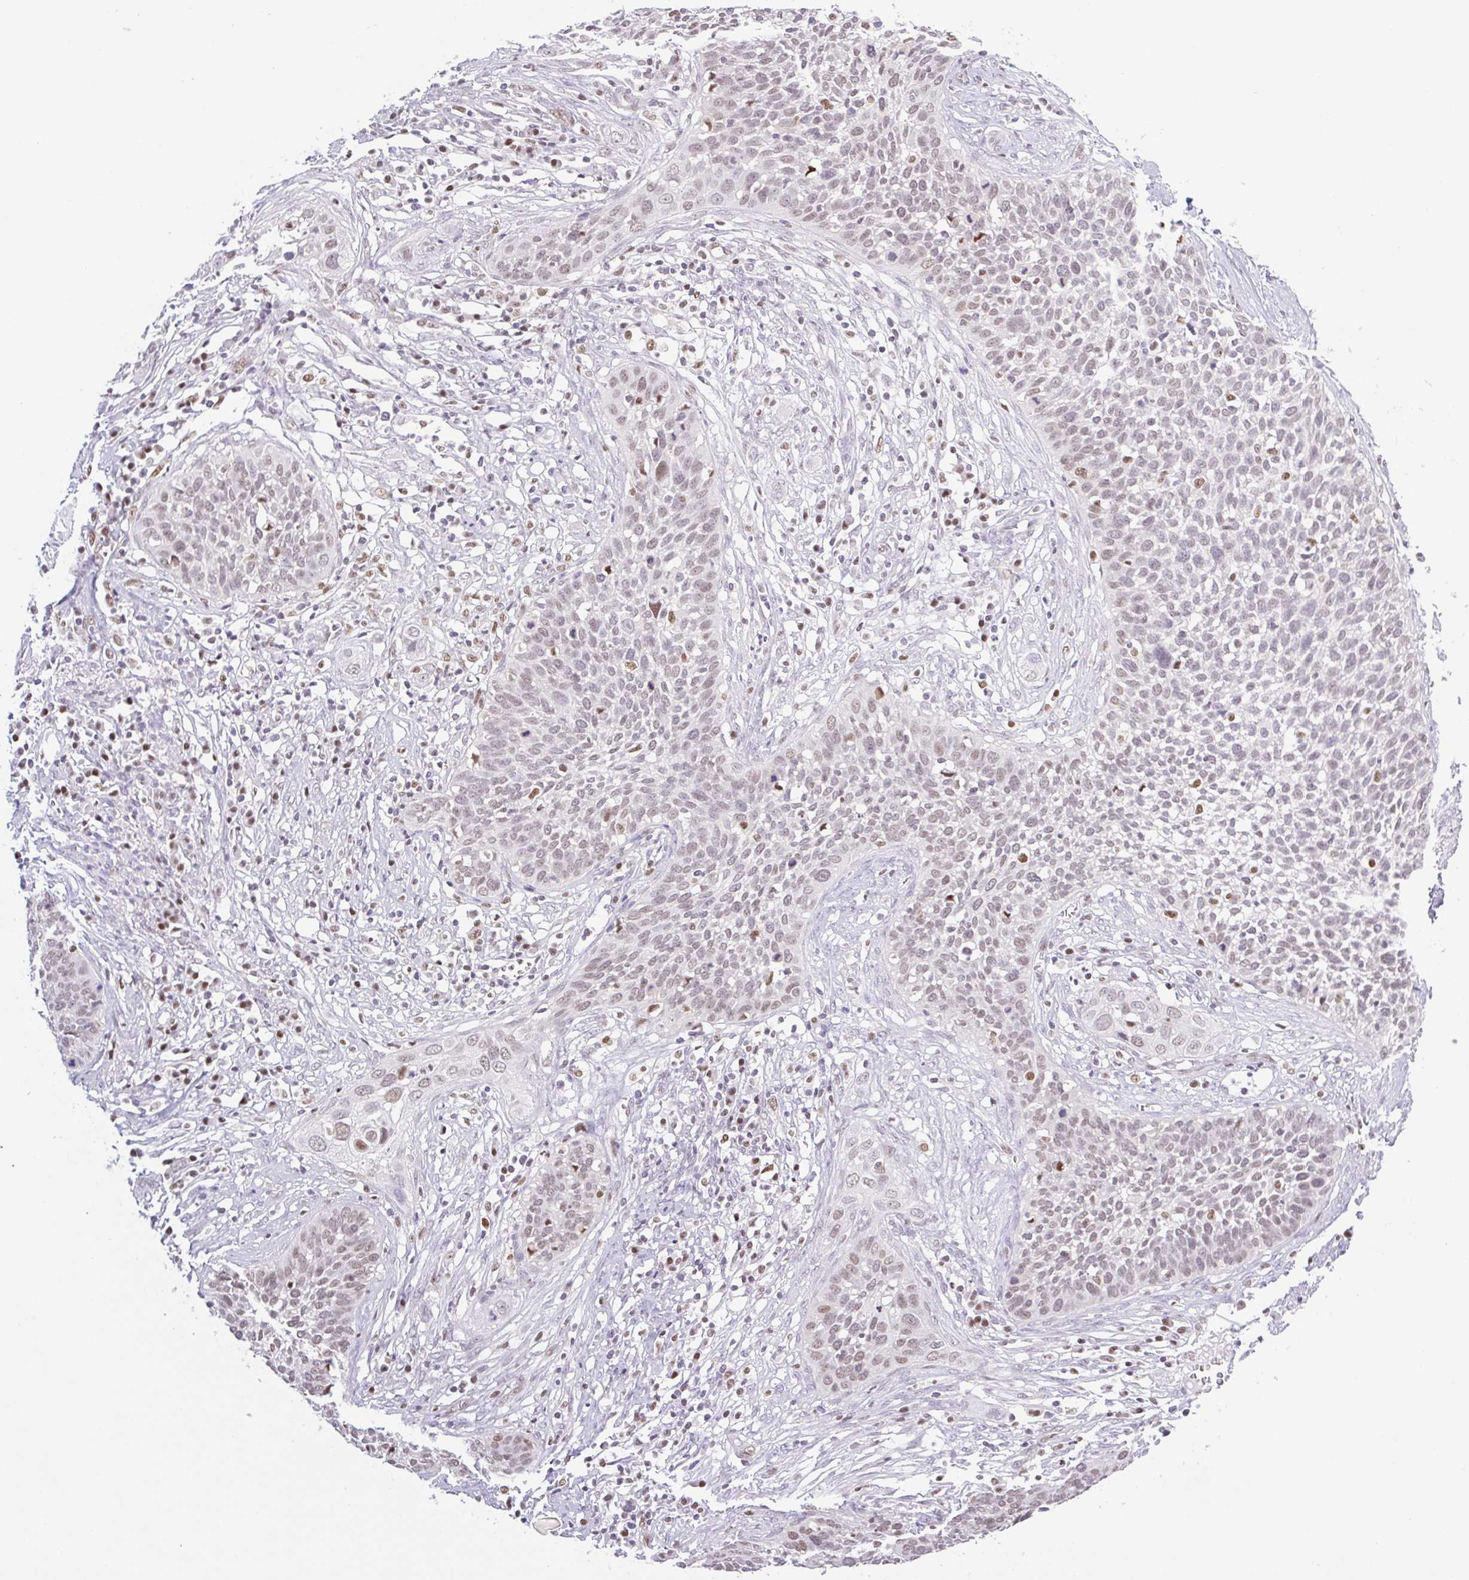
{"staining": {"intensity": "weak", "quantity": ">75%", "location": "nuclear"}, "tissue": "cervical cancer", "cell_type": "Tumor cells", "image_type": "cancer", "snomed": [{"axis": "morphology", "description": "Squamous cell carcinoma, NOS"}, {"axis": "topography", "description": "Cervix"}], "caption": "This micrograph shows squamous cell carcinoma (cervical) stained with immunohistochemistry (IHC) to label a protein in brown. The nuclear of tumor cells show weak positivity for the protein. Nuclei are counter-stained blue.", "gene": "TLE3", "patient": {"sex": "female", "age": 34}}